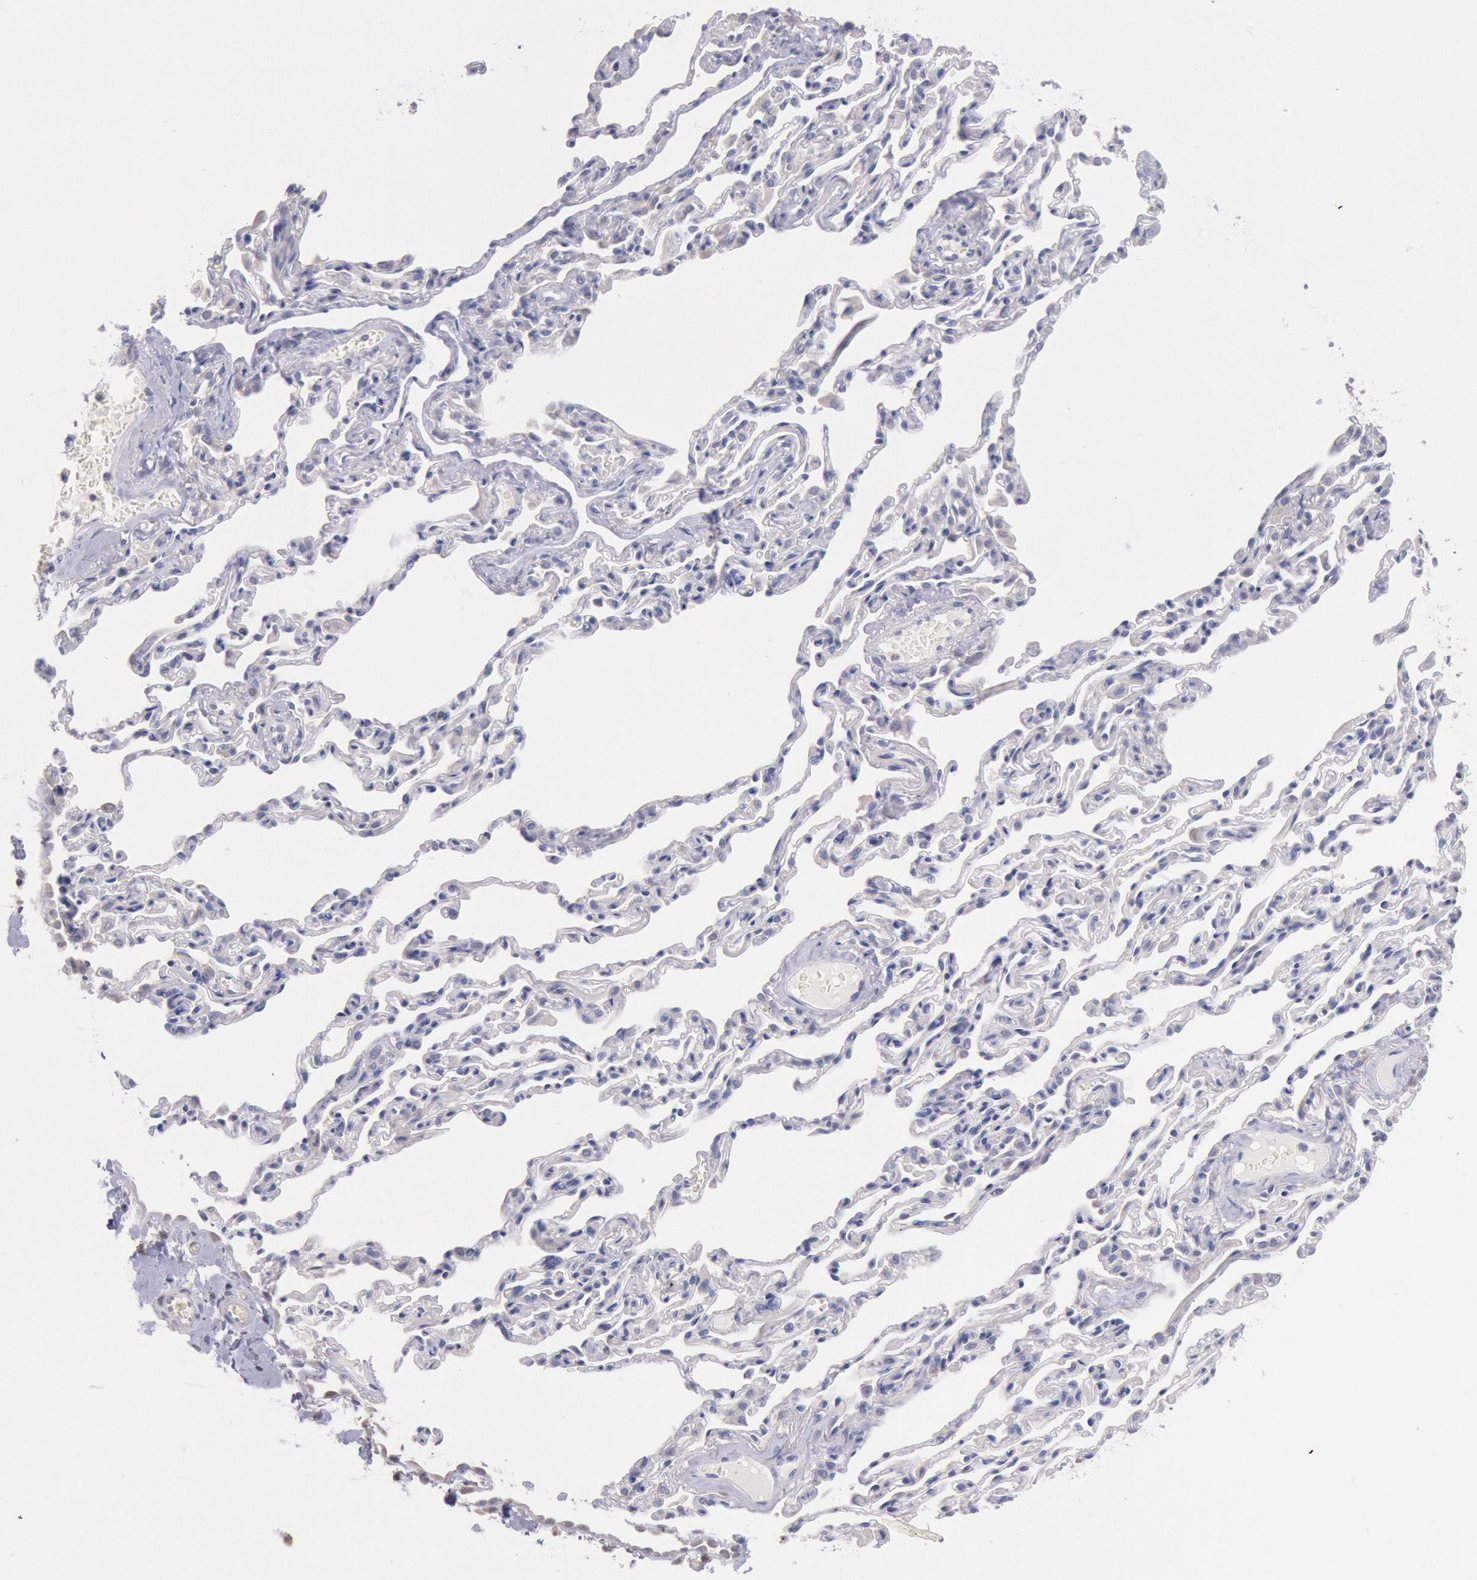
{"staining": {"intensity": "moderate", "quantity": ">75%", "location": "cytoplasmic/membranous"}, "tissue": "bronchus", "cell_type": "Respiratory epithelial cells", "image_type": "normal", "snomed": [{"axis": "morphology", "description": "Normal tissue, NOS"}, {"axis": "topography", "description": "Cartilage tissue"}, {"axis": "topography", "description": "Bronchus"}, {"axis": "topography", "description": "Lung"}], "caption": "Immunohistochemical staining of normal bronchus displays moderate cytoplasmic/membranous protein staining in about >75% of respiratory epithelial cells.", "gene": "GAL3ST1", "patient": {"sex": "male", "age": 64}}